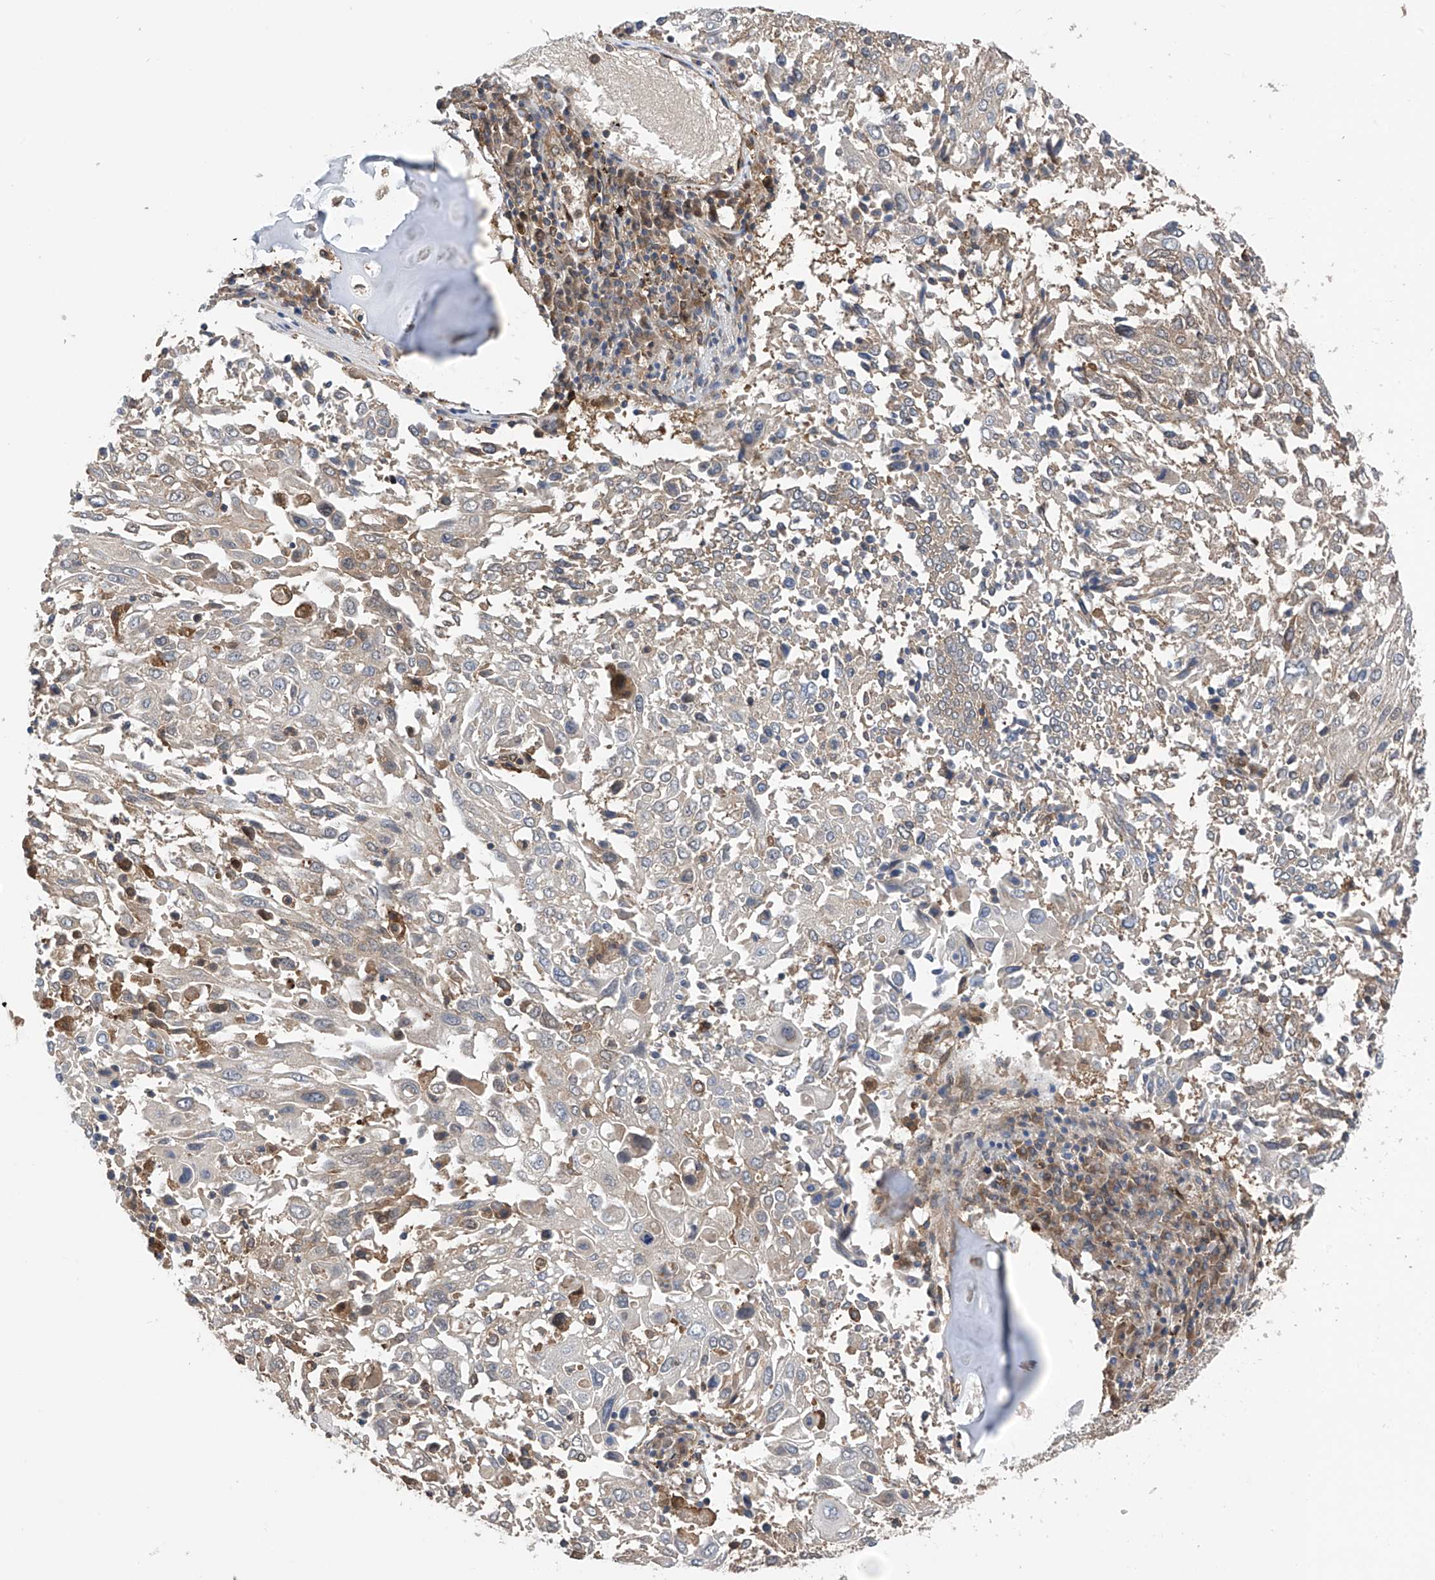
{"staining": {"intensity": "negative", "quantity": "none", "location": "none"}, "tissue": "lung cancer", "cell_type": "Tumor cells", "image_type": "cancer", "snomed": [{"axis": "morphology", "description": "Squamous cell carcinoma, NOS"}, {"axis": "topography", "description": "Lung"}], "caption": "Lung squamous cell carcinoma was stained to show a protein in brown. There is no significant positivity in tumor cells.", "gene": "CHPF", "patient": {"sex": "male", "age": 65}}